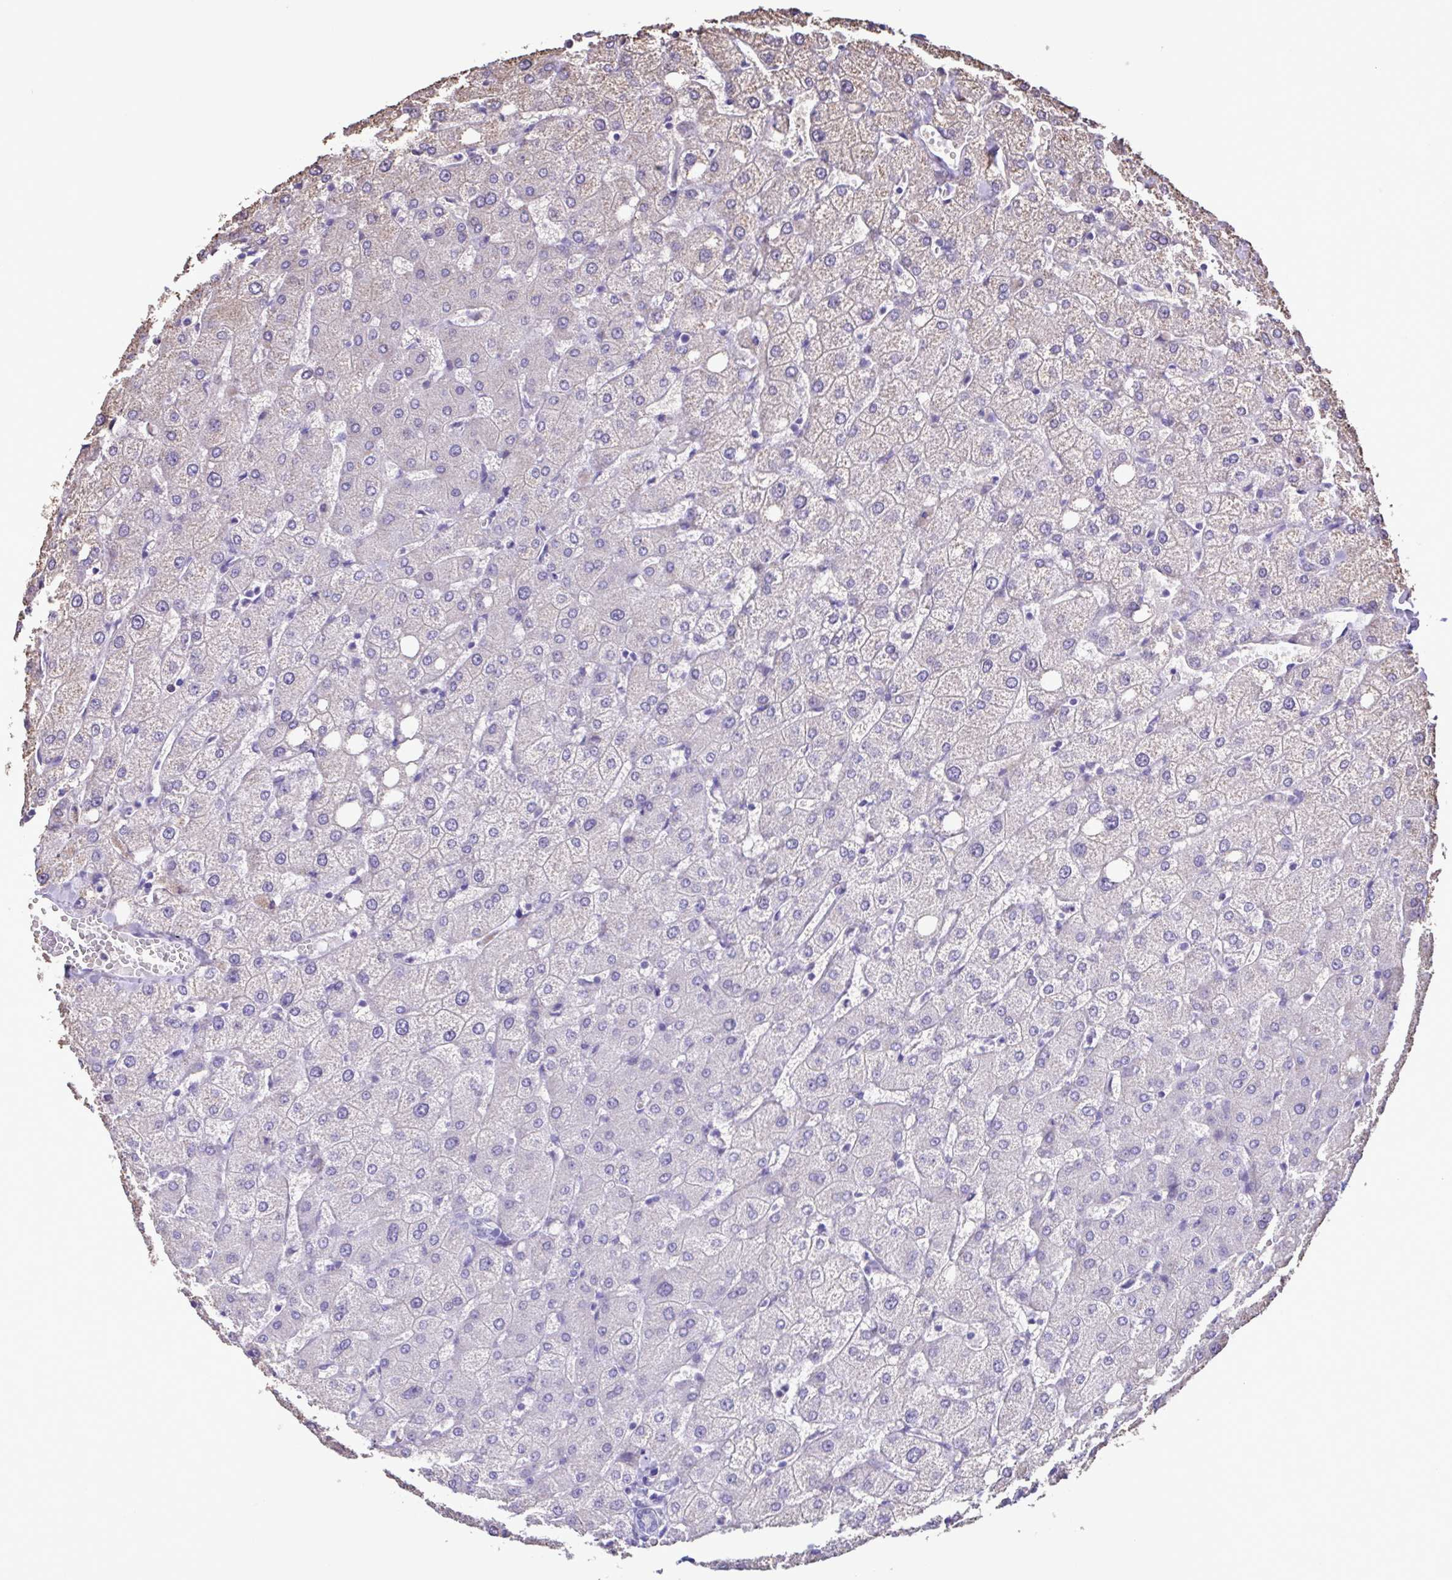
{"staining": {"intensity": "negative", "quantity": "none", "location": "none"}, "tissue": "liver", "cell_type": "Cholangiocytes", "image_type": "normal", "snomed": [{"axis": "morphology", "description": "Normal tissue, NOS"}, {"axis": "topography", "description": "Liver"}], "caption": "The photomicrograph demonstrates no significant expression in cholangiocytes of liver.", "gene": "CBY2", "patient": {"sex": "female", "age": 54}}